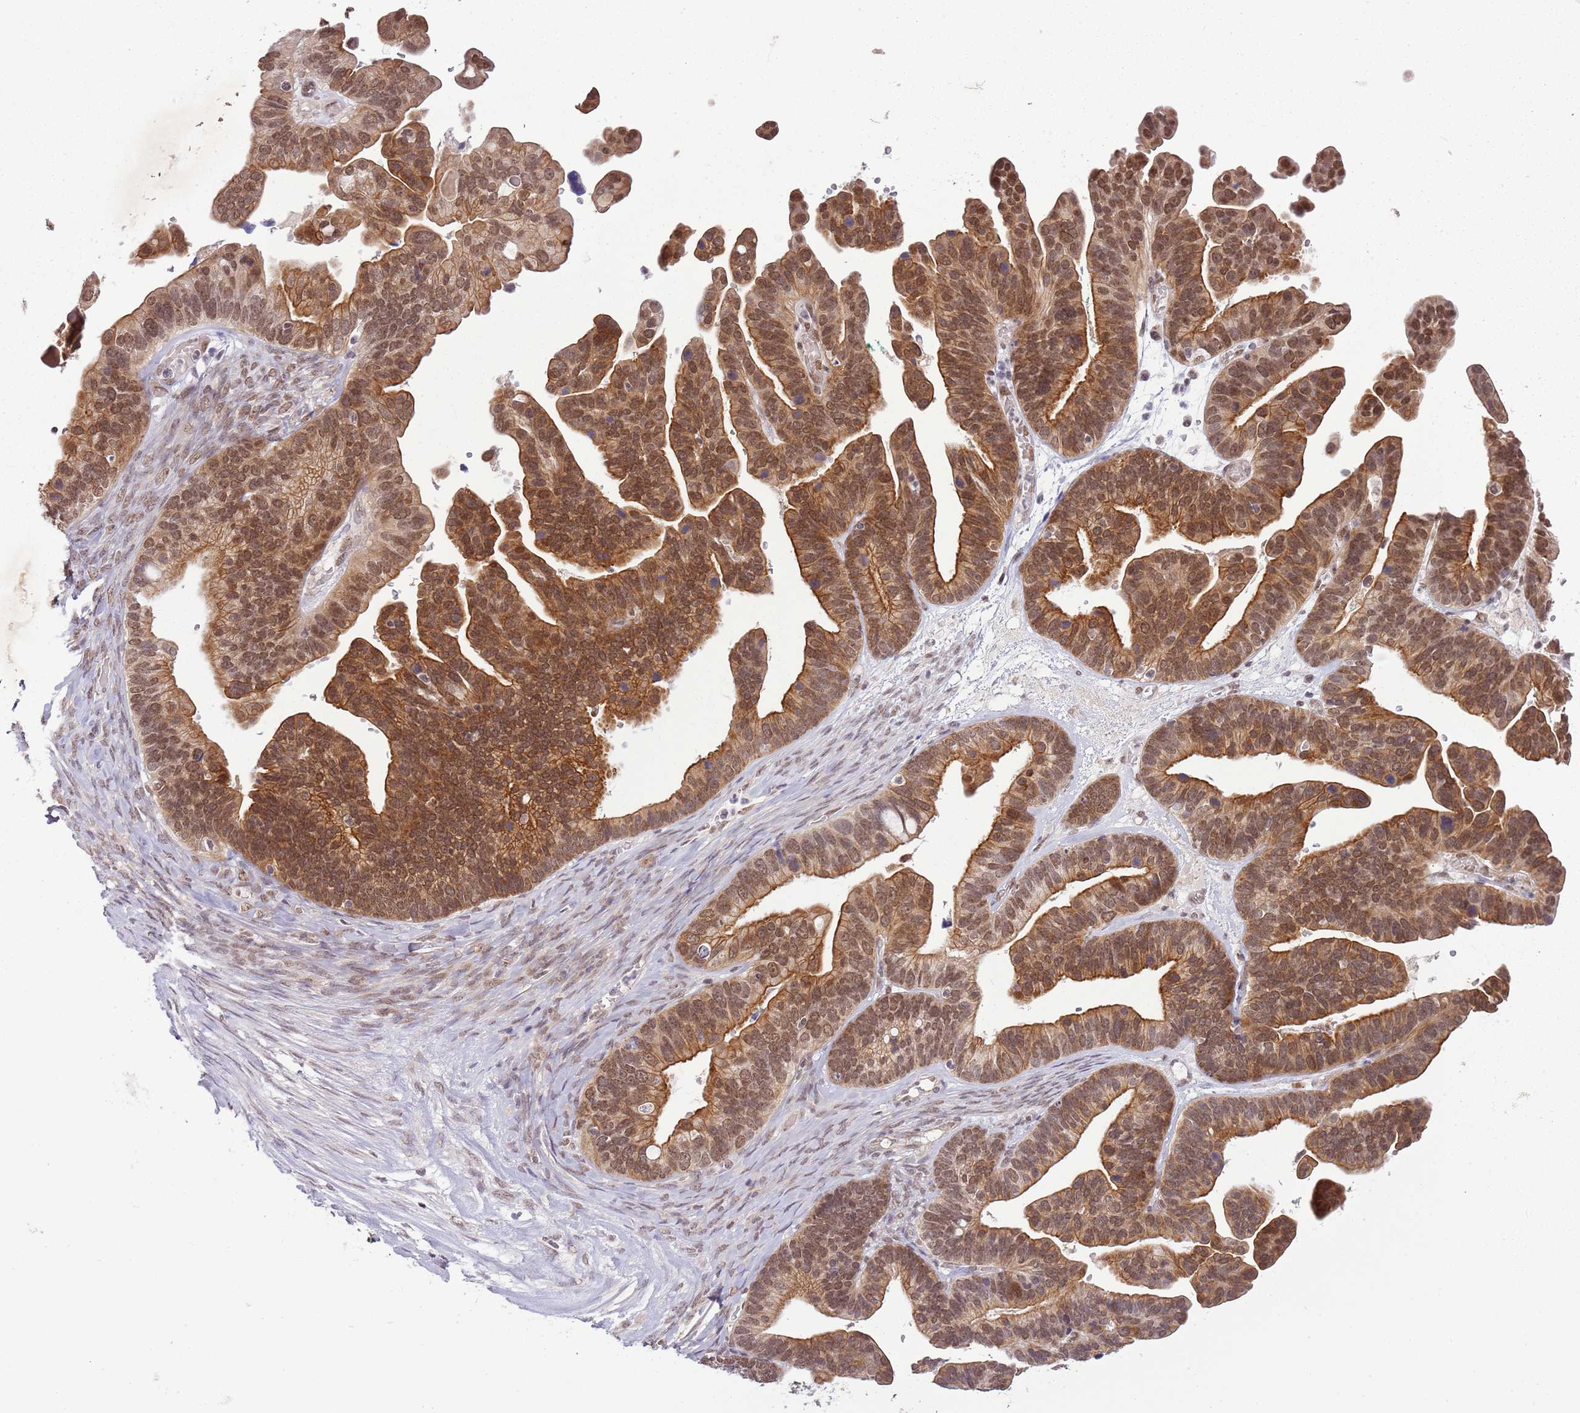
{"staining": {"intensity": "moderate", "quantity": ">75%", "location": "cytoplasmic/membranous,nuclear"}, "tissue": "ovarian cancer", "cell_type": "Tumor cells", "image_type": "cancer", "snomed": [{"axis": "morphology", "description": "Cystadenocarcinoma, serous, NOS"}, {"axis": "topography", "description": "Ovary"}], "caption": "A micrograph showing moderate cytoplasmic/membranous and nuclear staining in approximately >75% of tumor cells in ovarian cancer, as visualized by brown immunohistochemical staining.", "gene": "FAM120AOS", "patient": {"sex": "female", "age": 56}}